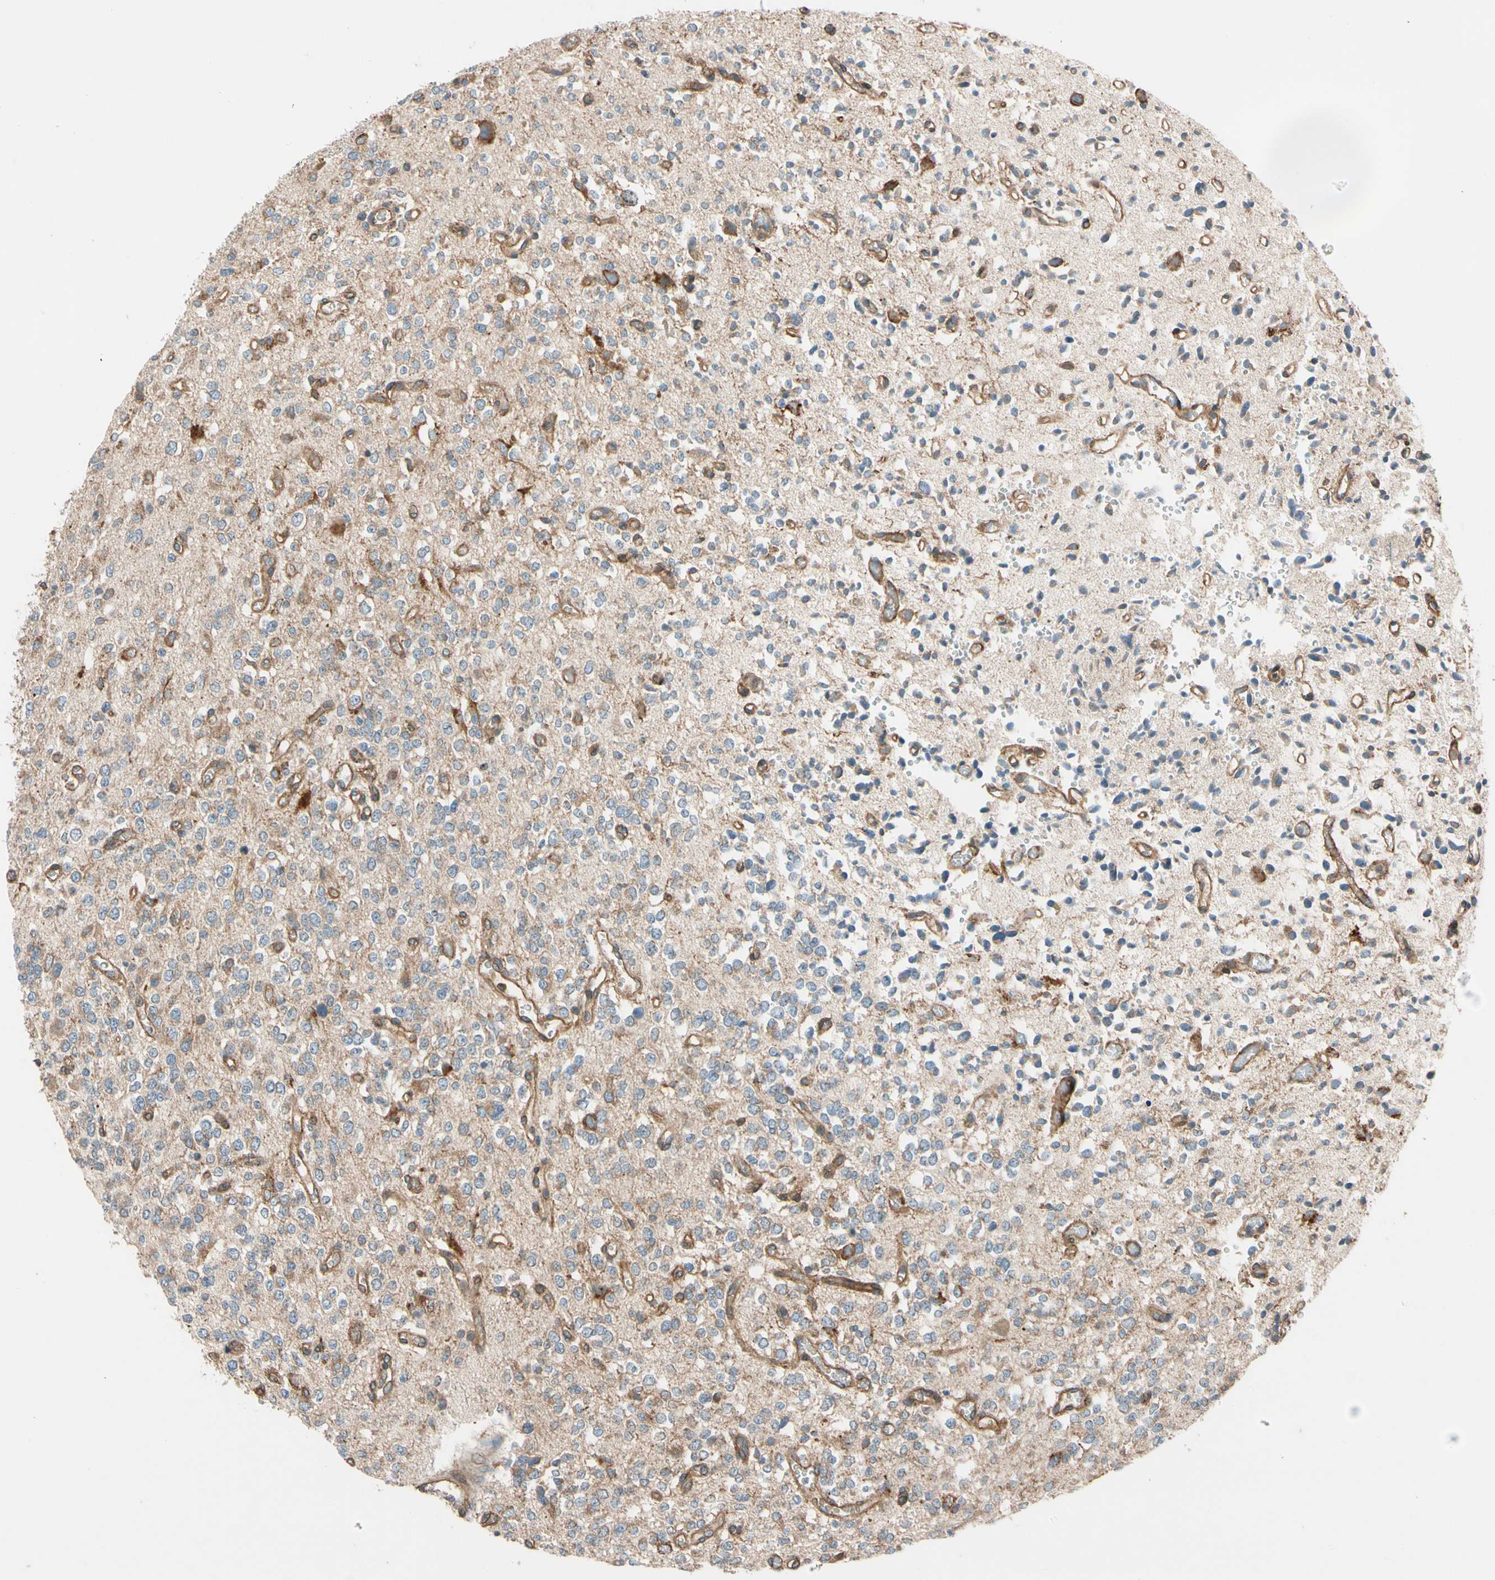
{"staining": {"intensity": "moderate", "quantity": ">75%", "location": "cytoplasmic/membranous"}, "tissue": "glioma", "cell_type": "Tumor cells", "image_type": "cancer", "snomed": [{"axis": "morphology", "description": "Glioma, malignant, Low grade"}, {"axis": "topography", "description": "Brain"}], "caption": "Approximately >75% of tumor cells in human glioma display moderate cytoplasmic/membranous protein expression as visualized by brown immunohistochemical staining.", "gene": "PHYH", "patient": {"sex": "male", "age": 38}}